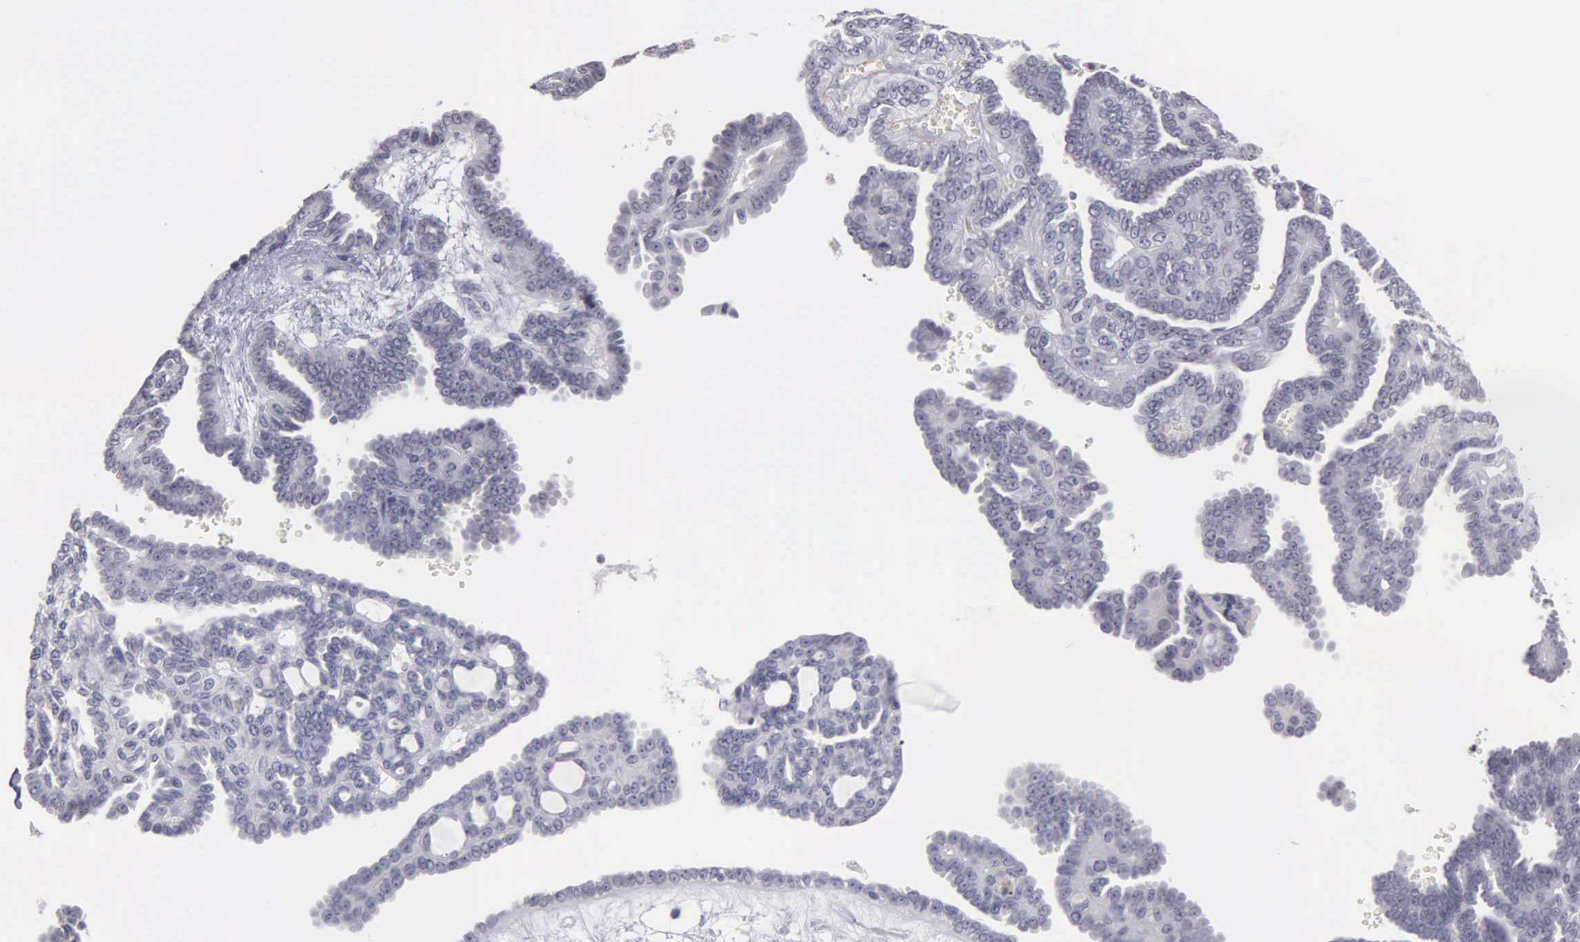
{"staining": {"intensity": "negative", "quantity": "none", "location": "none"}, "tissue": "ovarian cancer", "cell_type": "Tumor cells", "image_type": "cancer", "snomed": [{"axis": "morphology", "description": "Cystadenocarcinoma, serous, NOS"}, {"axis": "topography", "description": "Ovary"}], "caption": "This is an immunohistochemistry micrograph of serous cystadenocarcinoma (ovarian). There is no expression in tumor cells.", "gene": "BRD1", "patient": {"sex": "female", "age": 71}}